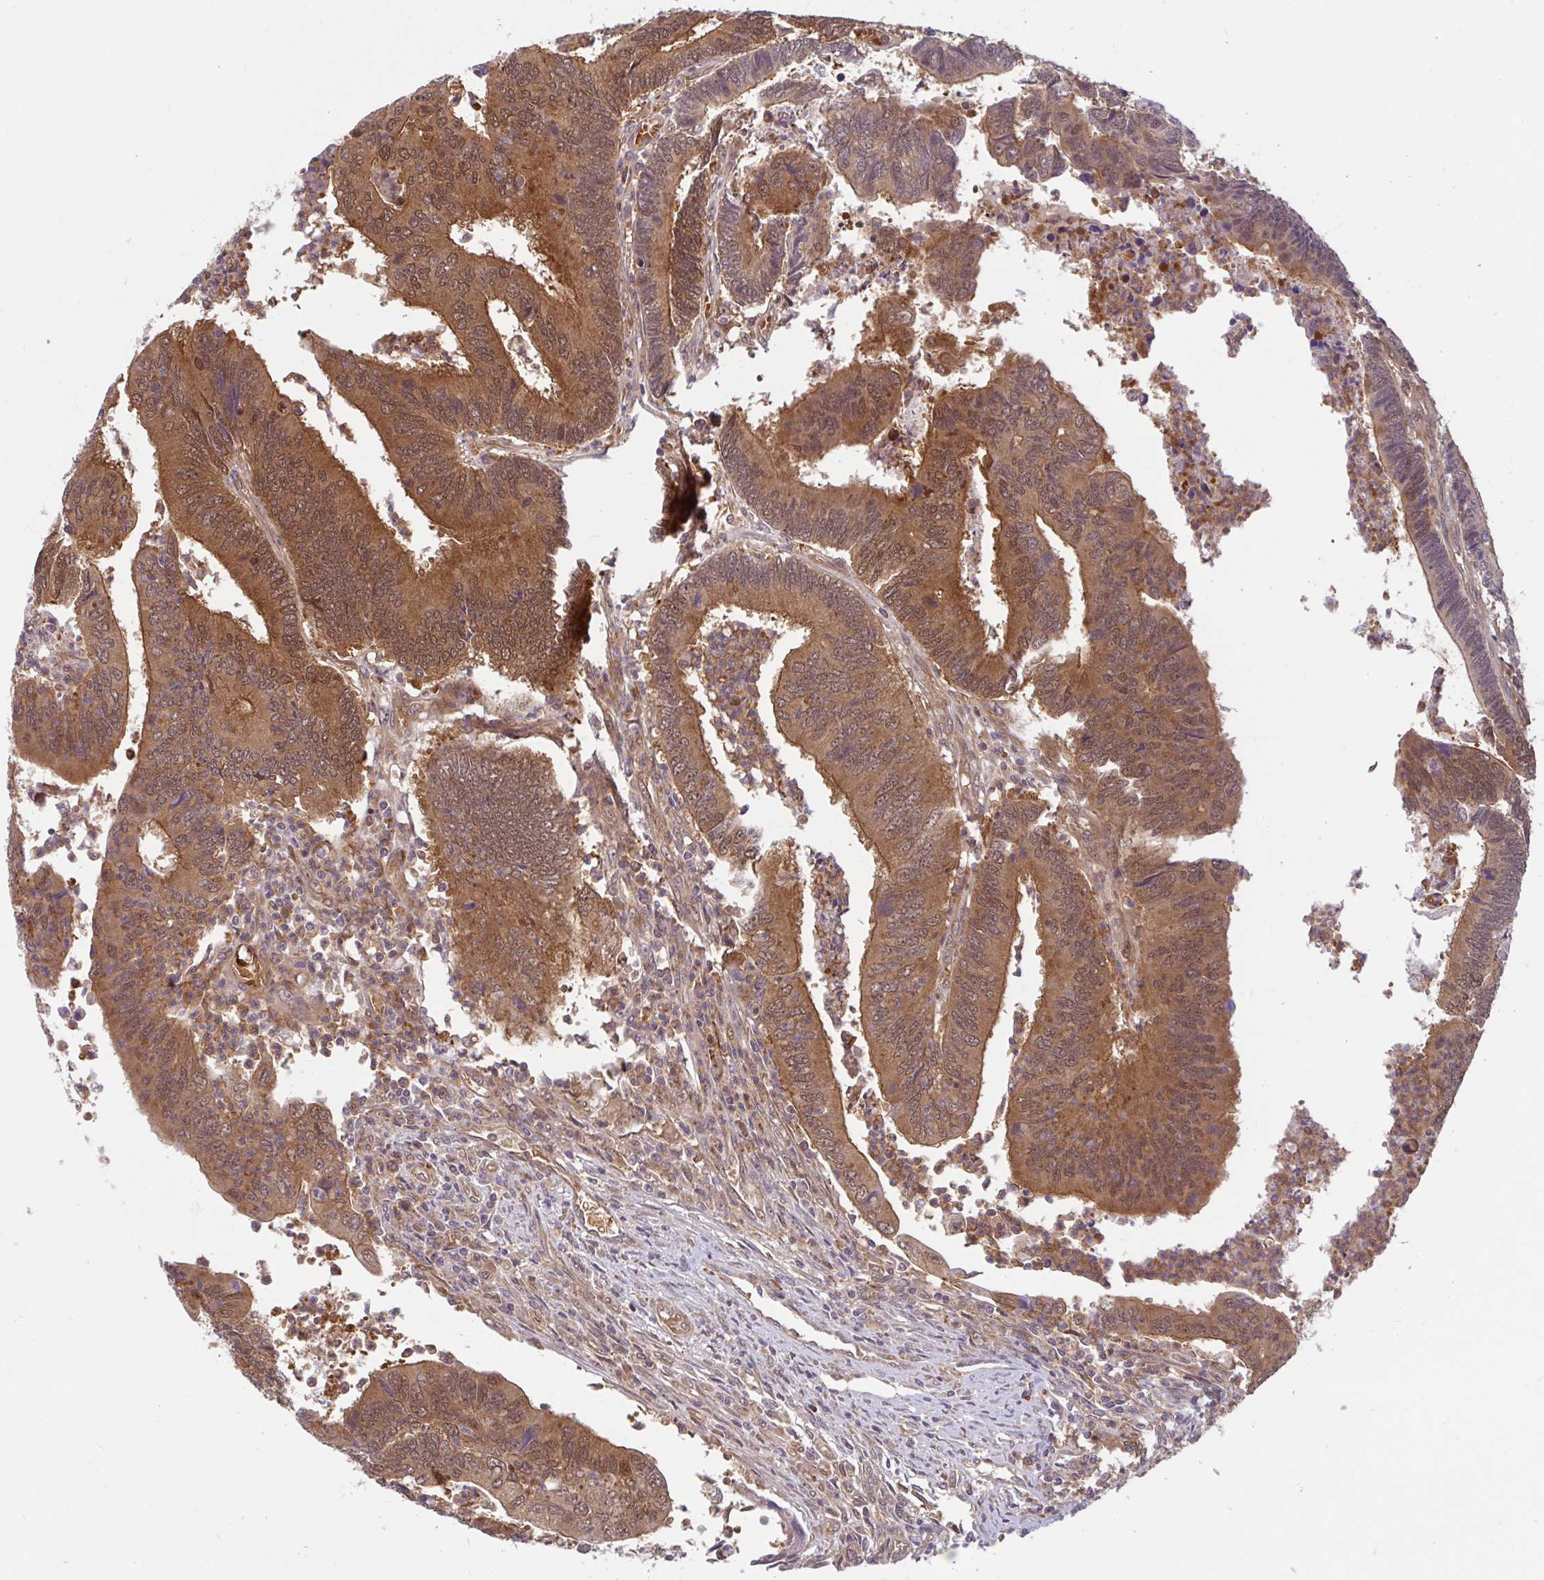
{"staining": {"intensity": "strong", "quantity": ">75%", "location": "cytoplasmic/membranous"}, "tissue": "colorectal cancer", "cell_type": "Tumor cells", "image_type": "cancer", "snomed": [{"axis": "morphology", "description": "Adenocarcinoma, NOS"}, {"axis": "topography", "description": "Colon"}], "caption": "Immunohistochemical staining of human colorectal cancer (adenocarcinoma) displays strong cytoplasmic/membranous protein staining in about >75% of tumor cells.", "gene": "HMBS", "patient": {"sex": "female", "age": 67}}